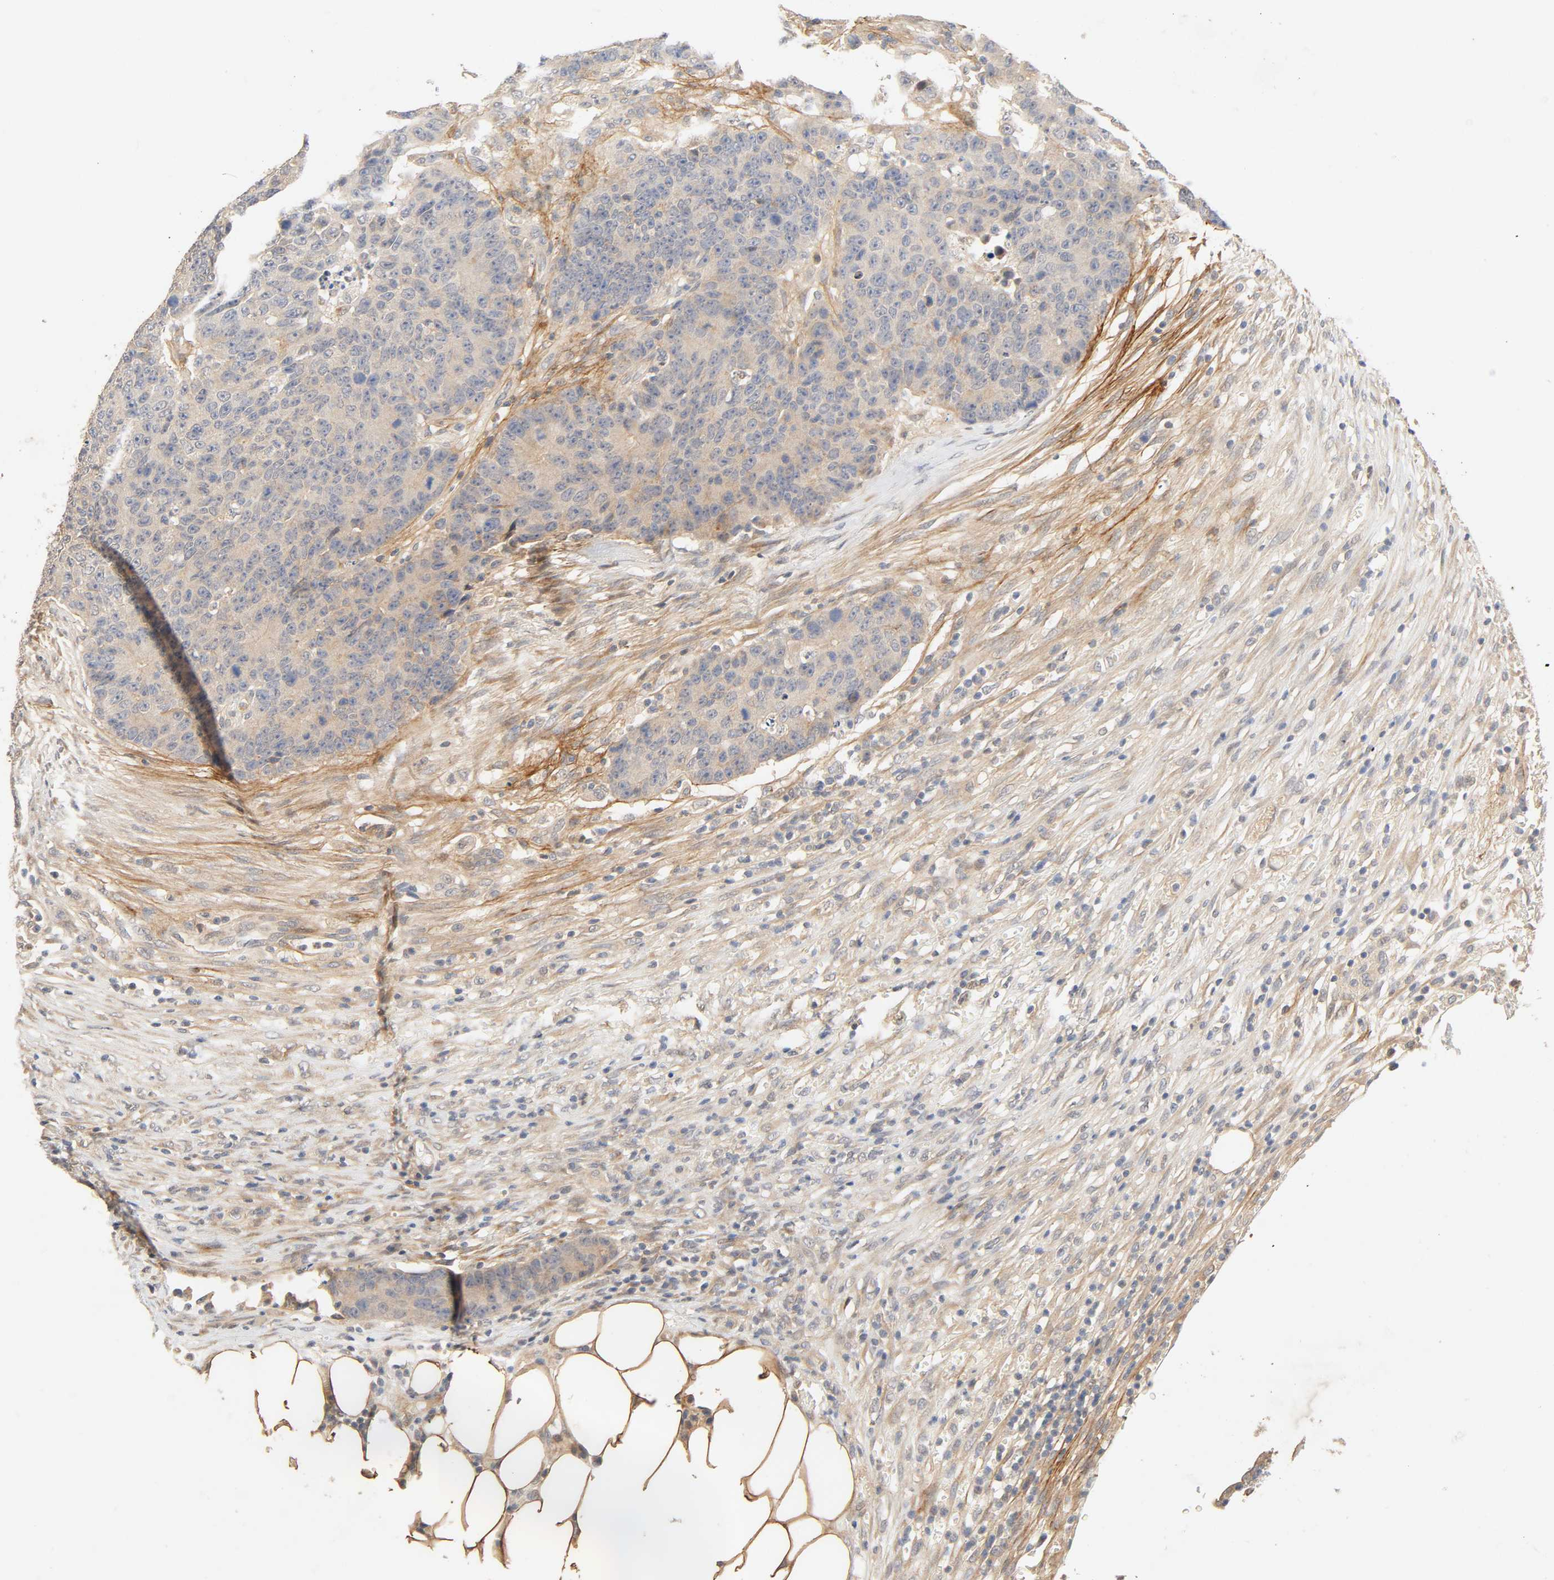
{"staining": {"intensity": "weak", "quantity": ">75%", "location": "cytoplasmic/membranous"}, "tissue": "colorectal cancer", "cell_type": "Tumor cells", "image_type": "cancer", "snomed": [{"axis": "morphology", "description": "Adenocarcinoma, NOS"}, {"axis": "topography", "description": "Colon"}], "caption": "IHC image of human adenocarcinoma (colorectal) stained for a protein (brown), which displays low levels of weak cytoplasmic/membranous staining in approximately >75% of tumor cells.", "gene": "CACNA1G", "patient": {"sex": "female", "age": 86}}